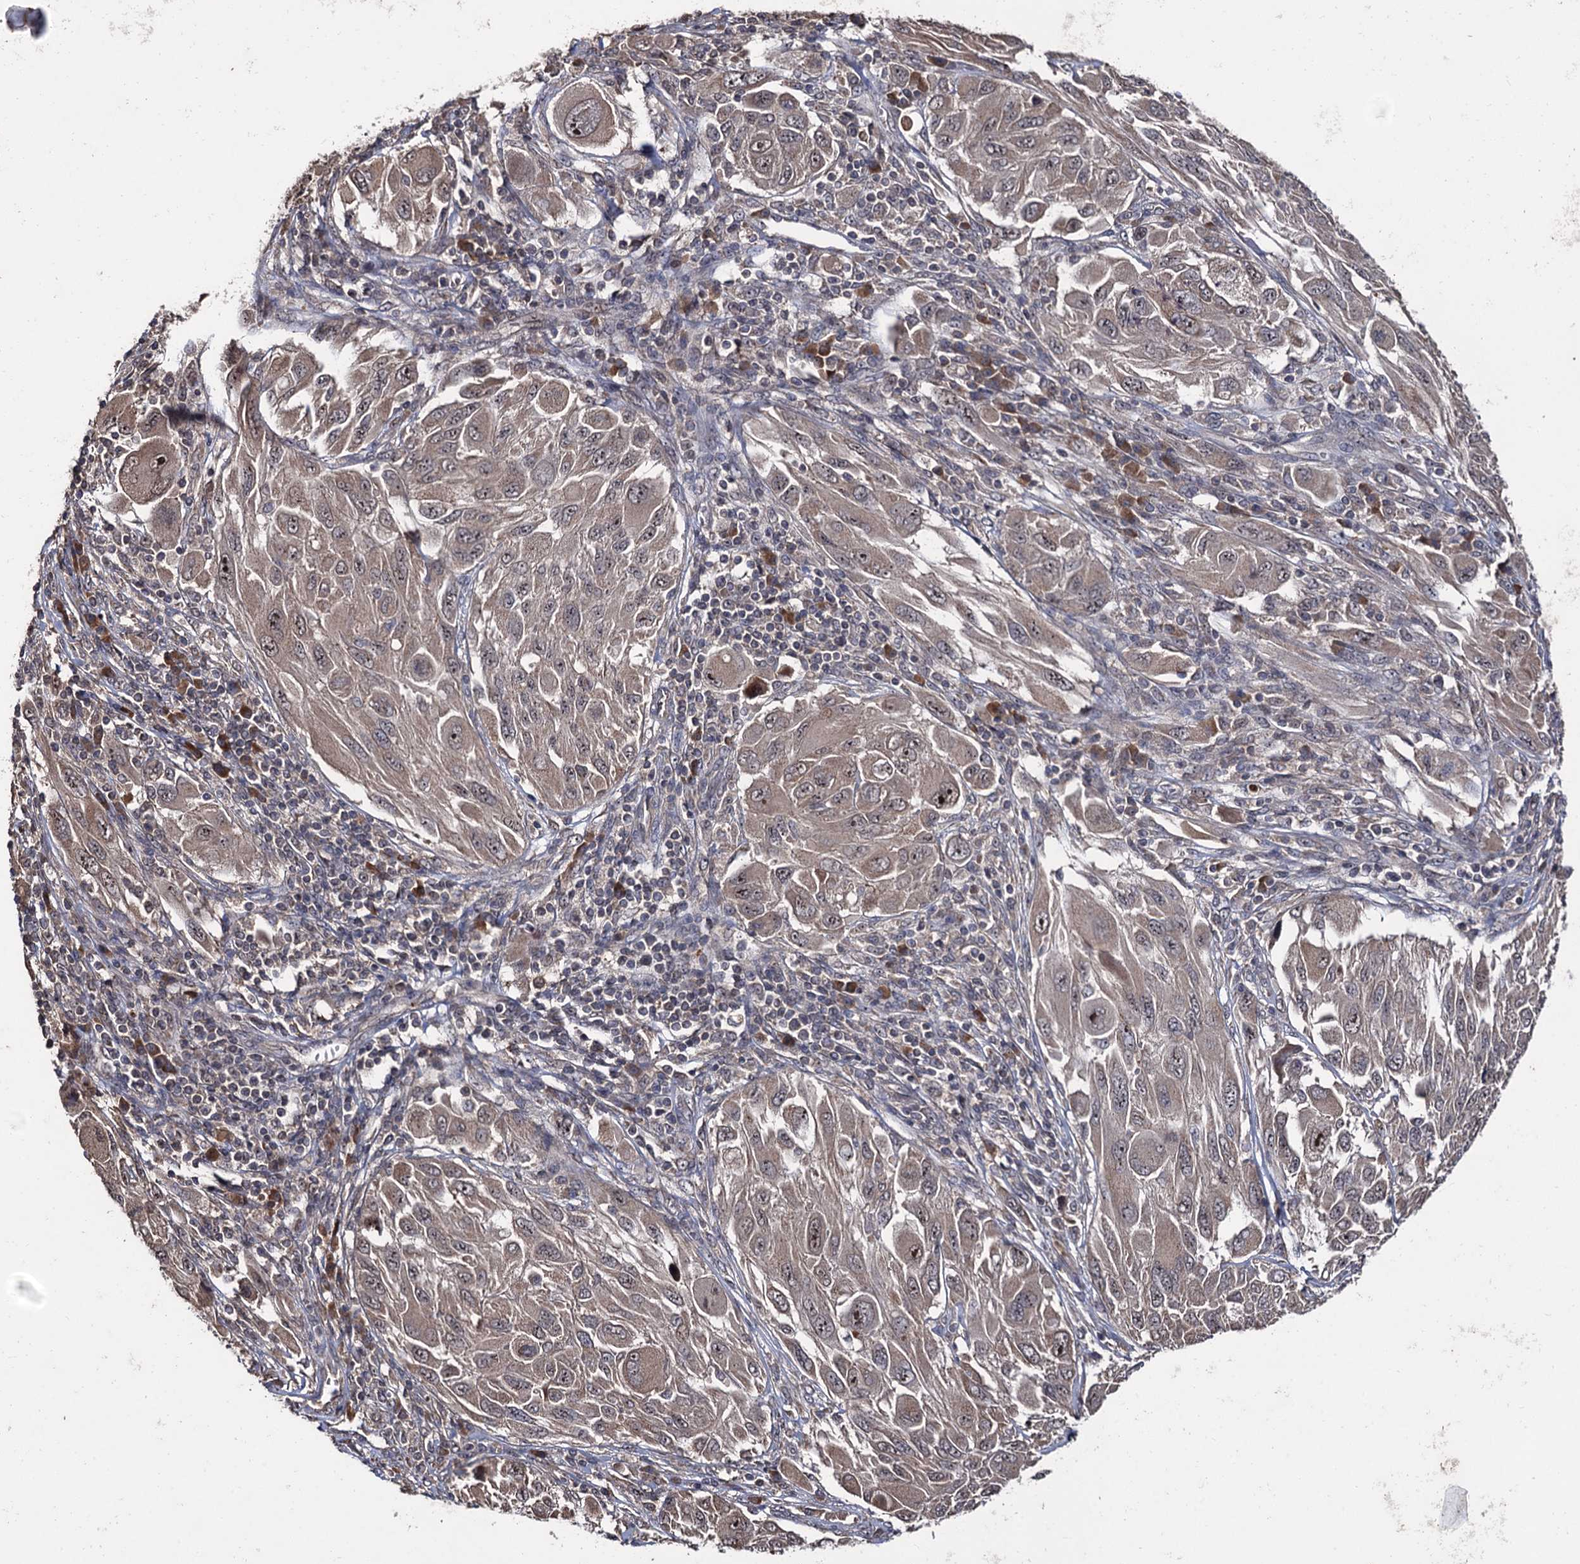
{"staining": {"intensity": "weak", "quantity": "25%-75%", "location": "nuclear"}, "tissue": "melanoma", "cell_type": "Tumor cells", "image_type": "cancer", "snomed": [{"axis": "morphology", "description": "Malignant melanoma, NOS"}, {"axis": "topography", "description": "Skin"}], "caption": "Immunohistochemical staining of malignant melanoma reveals low levels of weak nuclear protein staining in about 25%-75% of tumor cells. (Stains: DAB (3,3'-diaminobenzidine) in brown, nuclei in blue, Microscopy: brightfield microscopy at high magnification).", "gene": "LRRC63", "patient": {"sex": "female", "age": 91}}